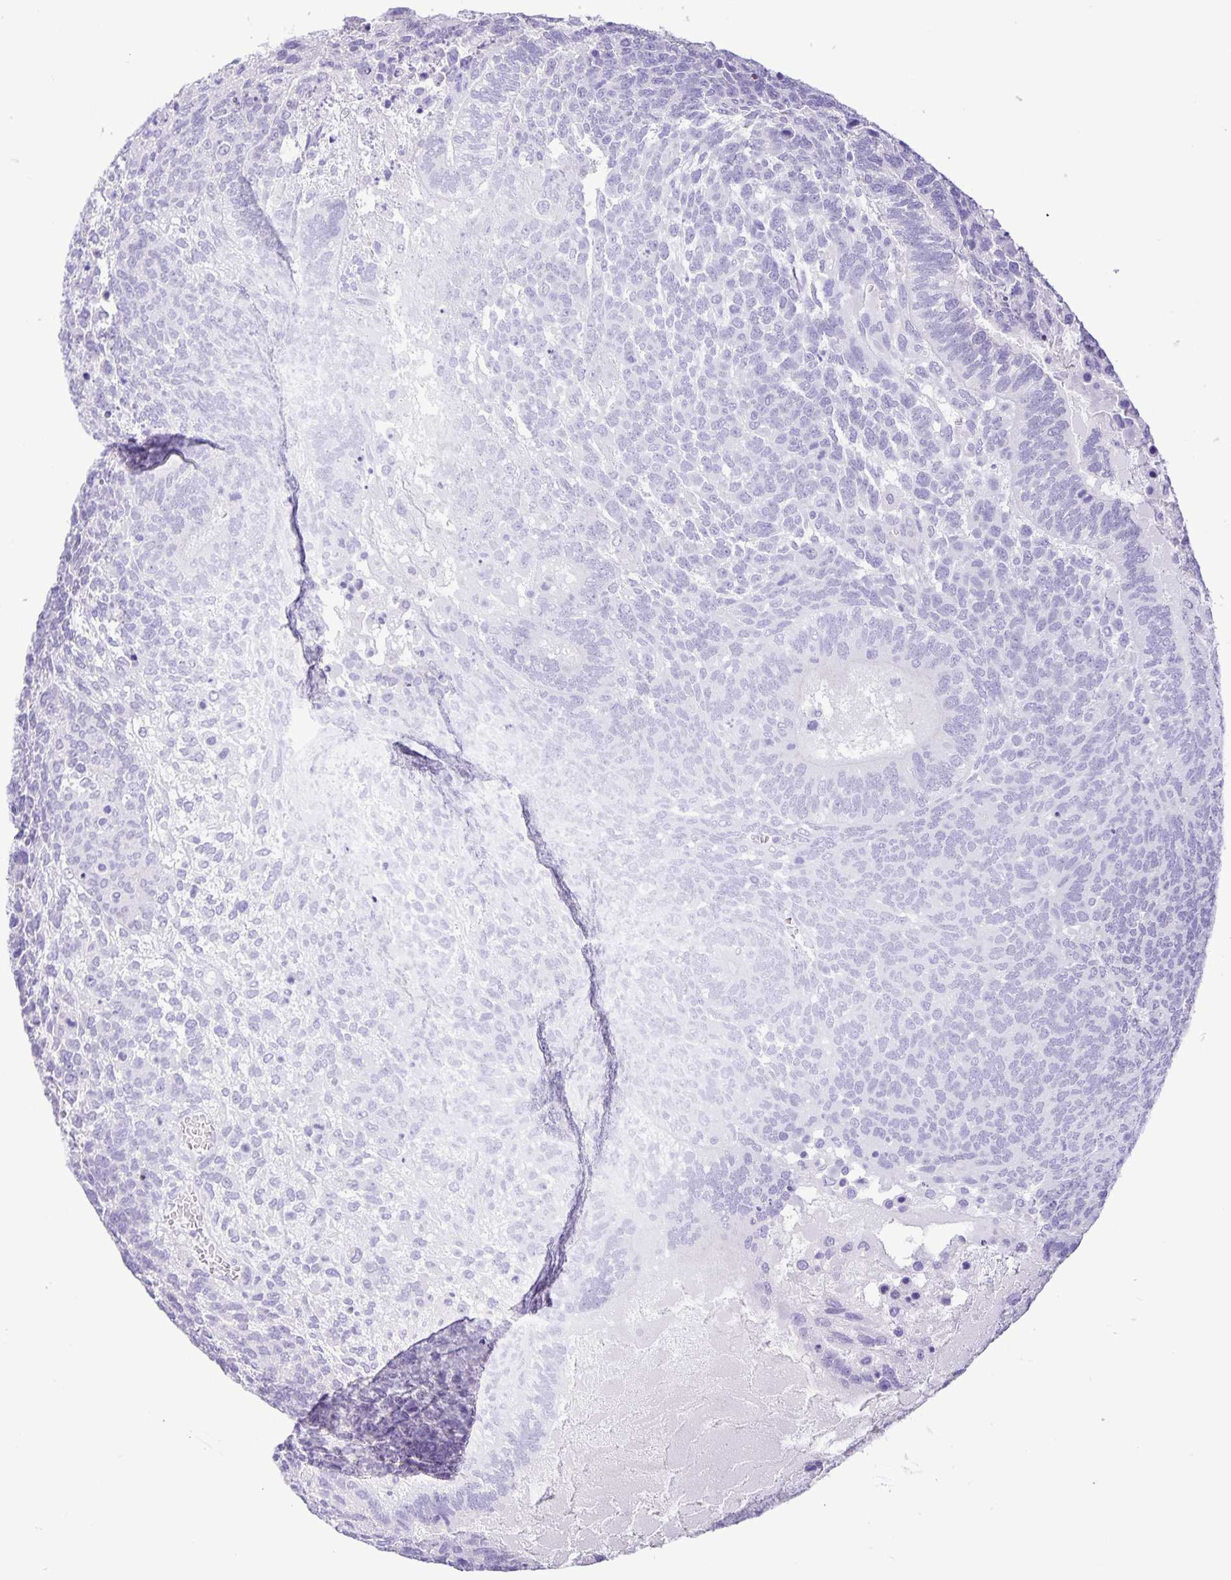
{"staining": {"intensity": "negative", "quantity": "none", "location": "none"}, "tissue": "testis cancer", "cell_type": "Tumor cells", "image_type": "cancer", "snomed": [{"axis": "morphology", "description": "Normal tissue, NOS"}, {"axis": "morphology", "description": "Carcinoma, Embryonal, NOS"}, {"axis": "topography", "description": "Testis"}, {"axis": "topography", "description": "Epididymis"}], "caption": "The IHC histopathology image has no significant staining in tumor cells of testis embryonal carcinoma tissue.", "gene": "IBTK", "patient": {"sex": "male", "age": 23}}